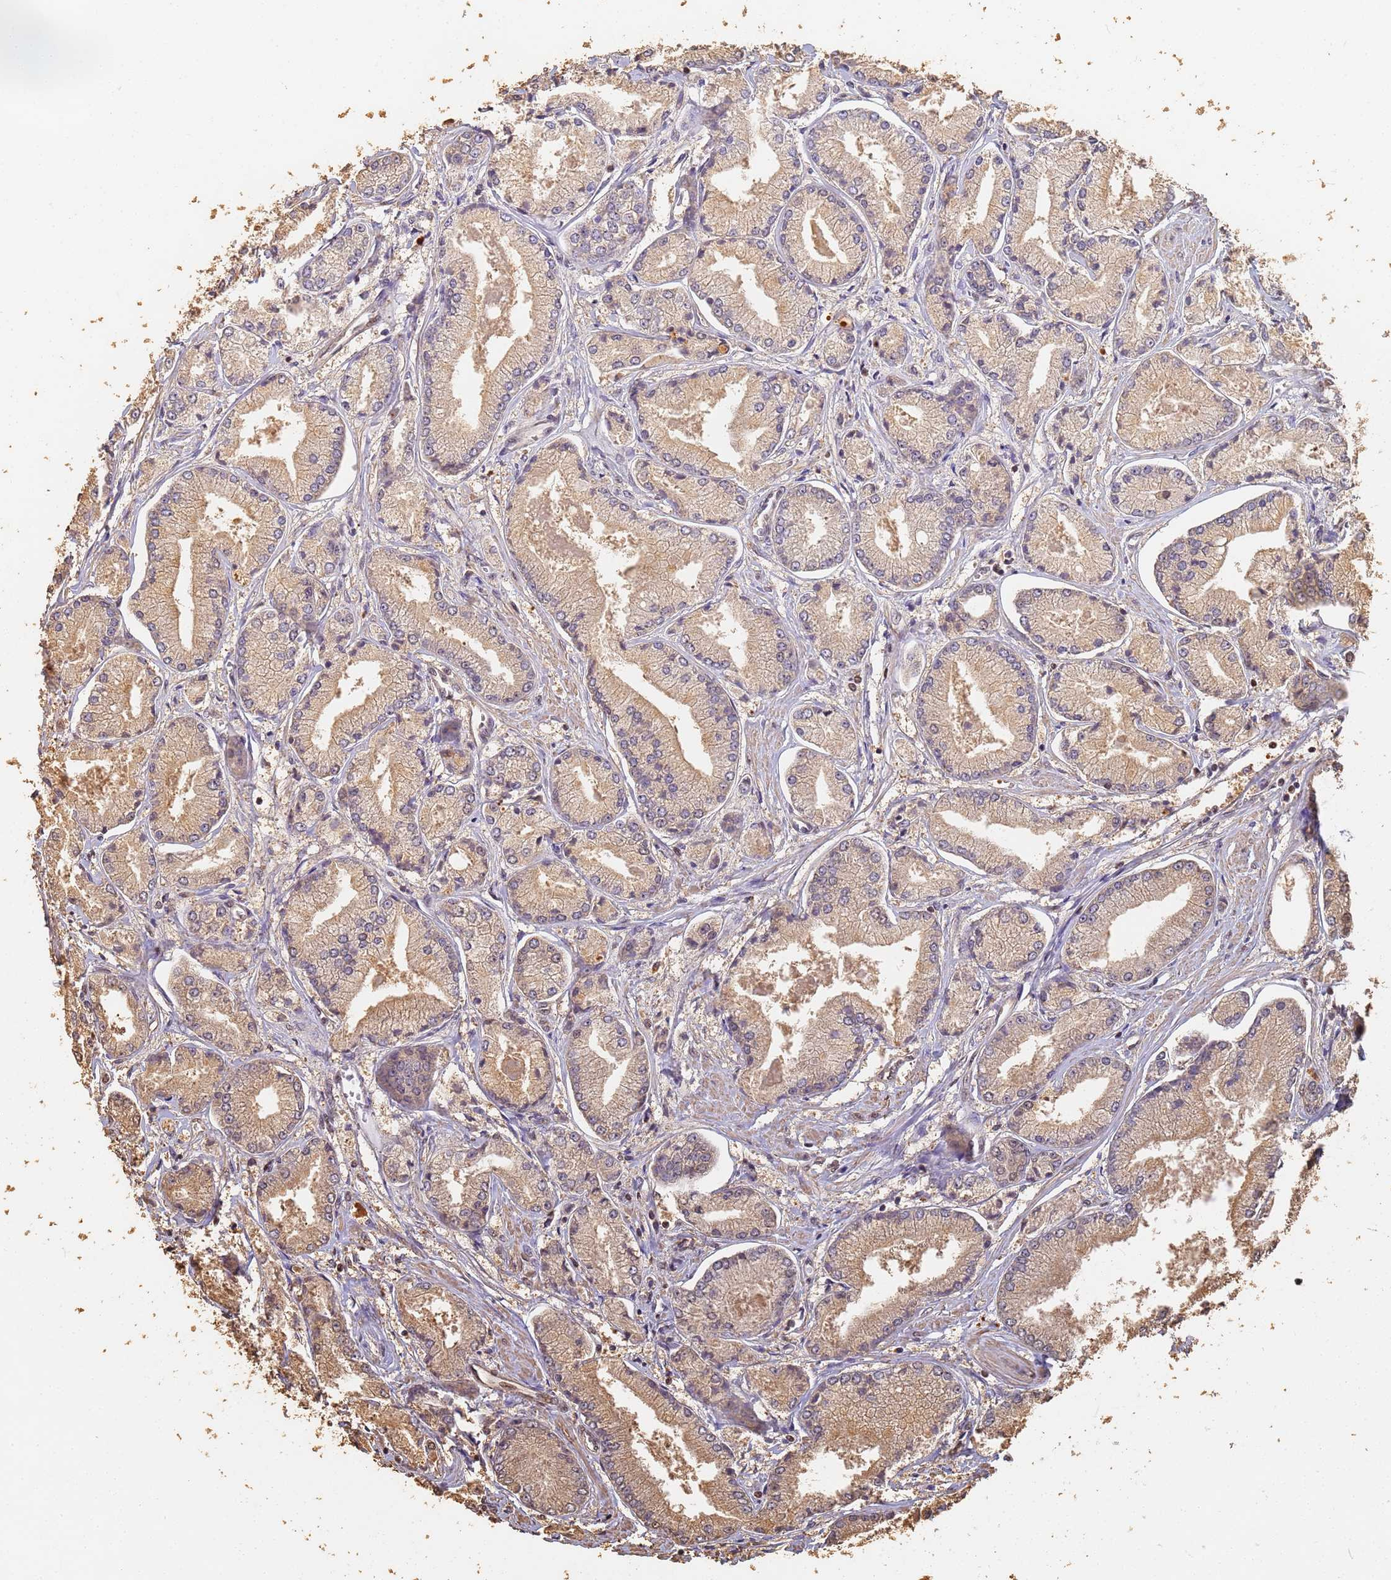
{"staining": {"intensity": "weak", "quantity": ">75%", "location": "cytoplasmic/membranous,nuclear"}, "tissue": "prostate cancer", "cell_type": "Tumor cells", "image_type": "cancer", "snomed": [{"axis": "morphology", "description": "Adenocarcinoma, Low grade"}, {"axis": "topography", "description": "Prostate"}], "caption": "A high-resolution image shows immunohistochemistry (IHC) staining of prostate low-grade adenocarcinoma, which demonstrates weak cytoplasmic/membranous and nuclear positivity in about >75% of tumor cells.", "gene": "JAK2", "patient": {"sex": "male", "age": 60}}